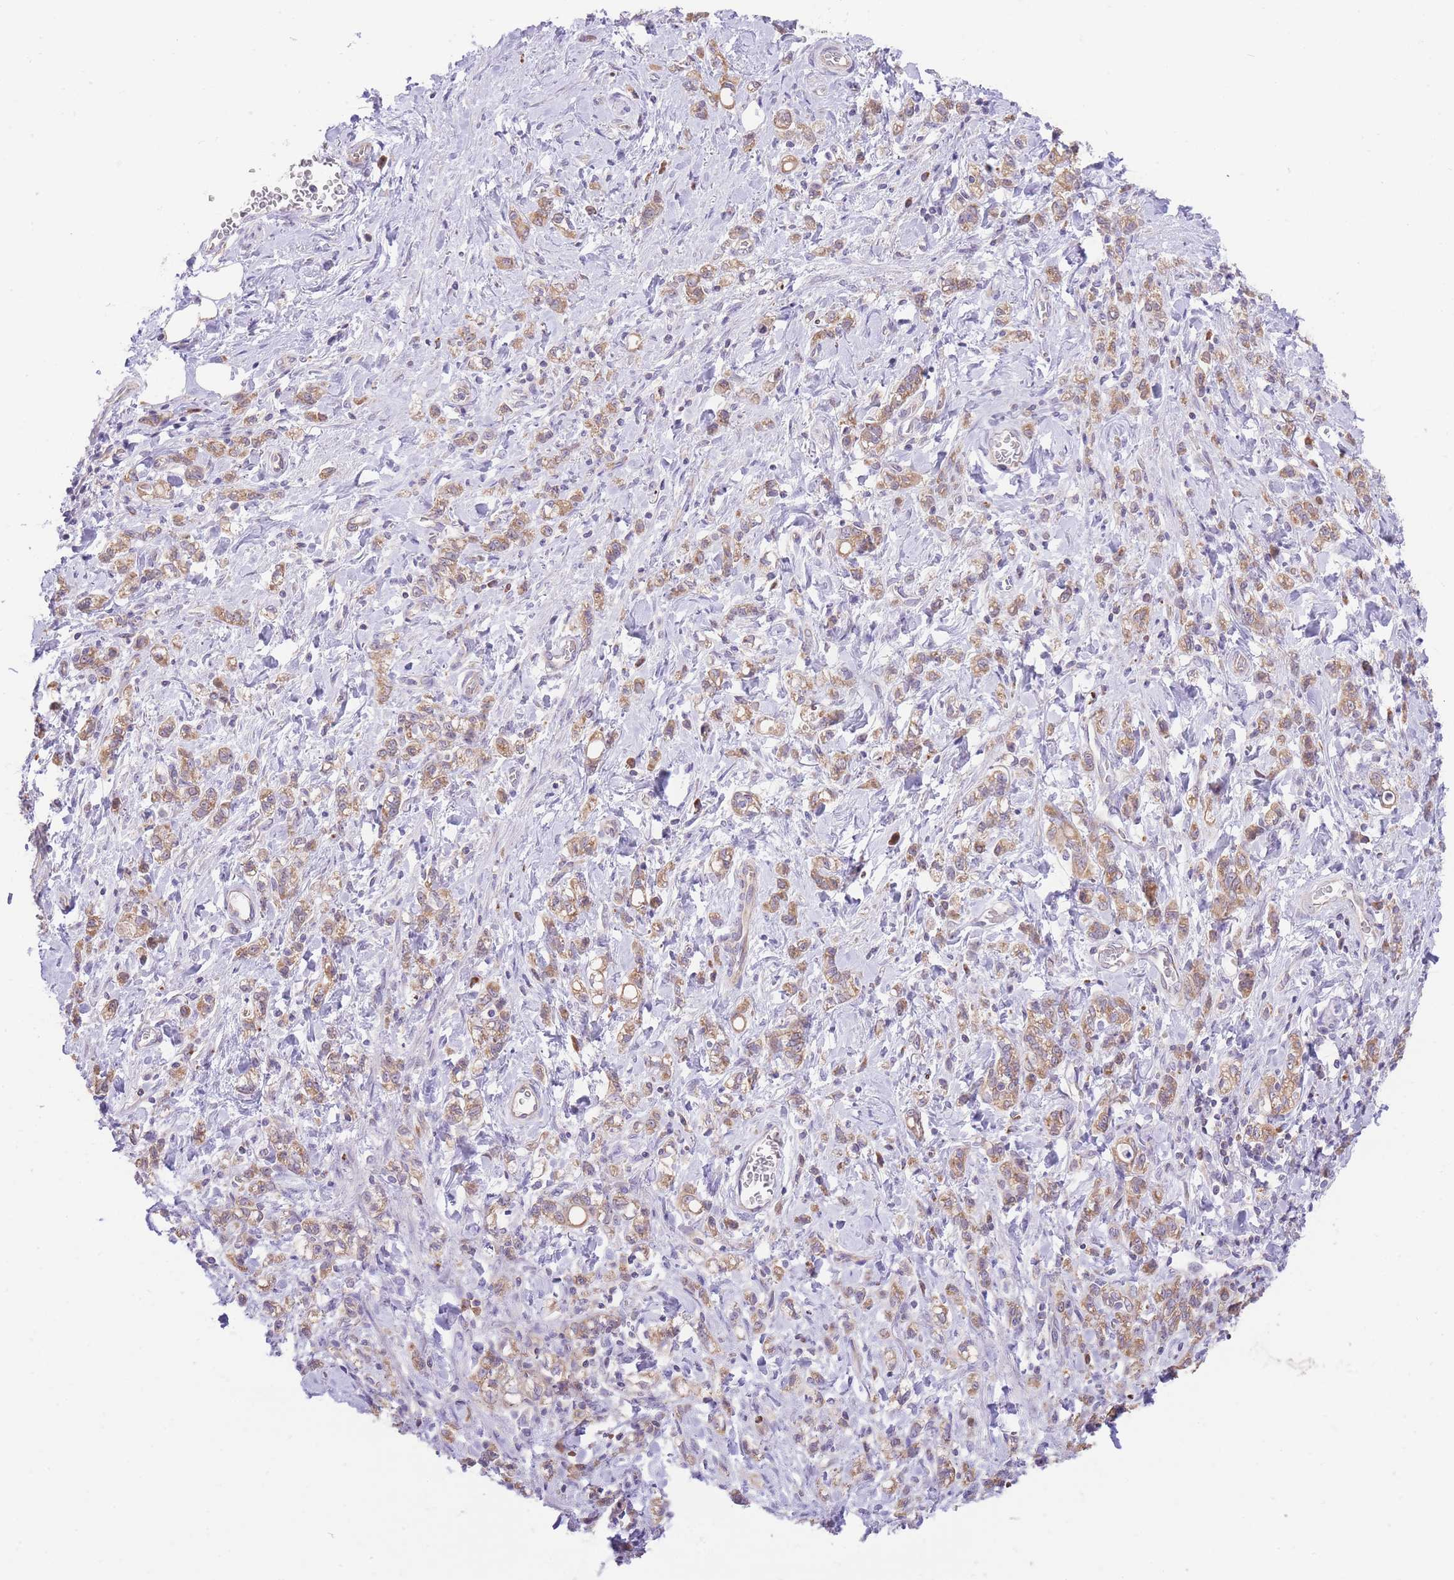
{"staining": {"intensity": "moderate", "quantity": ">75%", "location": "cytoplasmic/membranous"}, "tissue": "stomach cancer", "cell_type": "Tumor cells", "image_type": "cancer", "snomed": [{"axis": "morphology", "description": "Adenocarcinoma, NOS"}, {"axis": "topography", "description": "Stomach"}], "caption": "DAB immunohistochemical staining of stomach adenocarcinoma demonstrates moderate cytoplasmic/membranous protein positivity in about >75% of tumor cells.", "gene": "BOLA2B", "patient": {"sex": "male", "age": 77}}